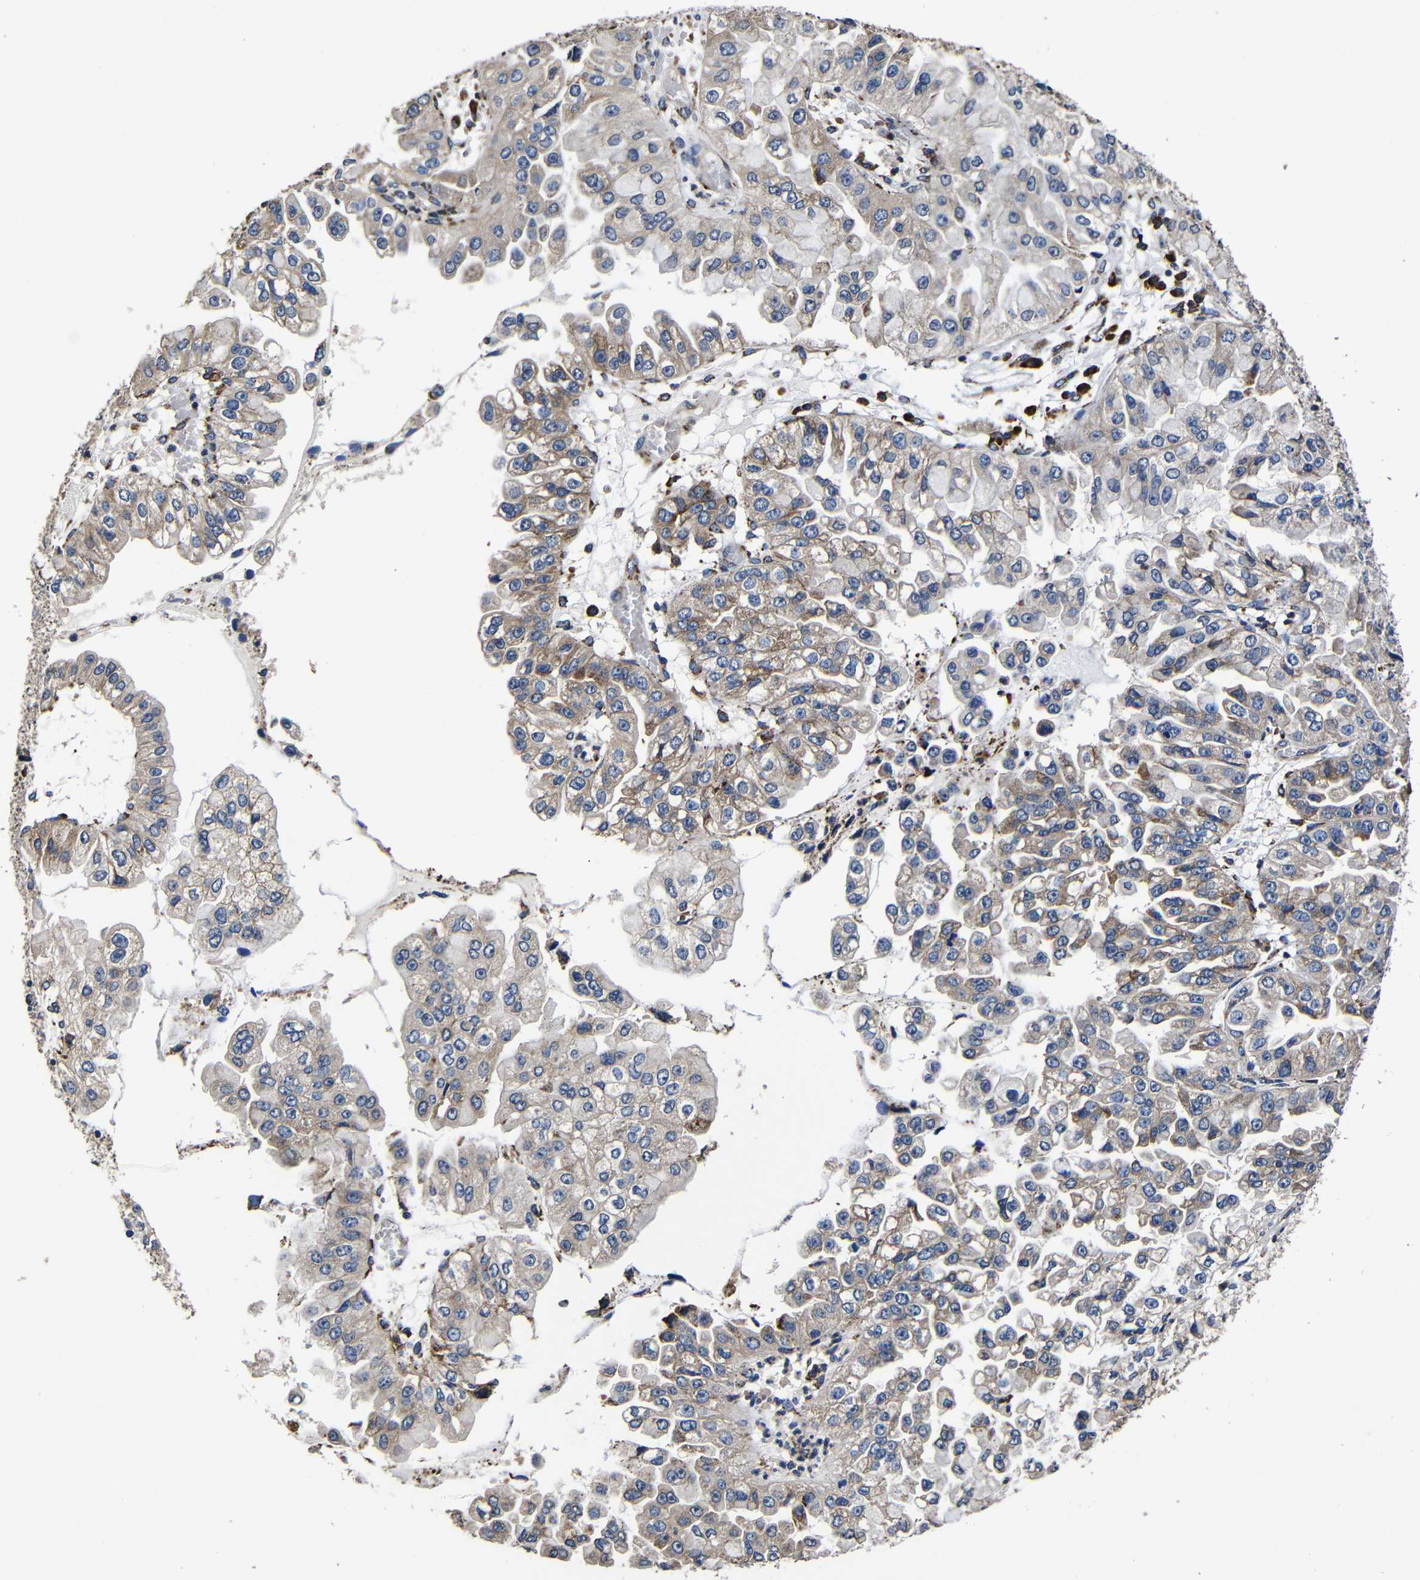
{"staining": {"intensity": "moderate", "quantity": ">75%", "location": "cytoplasmic/membranous"}, "tissue": "liver cancer", "cell_type": "Tumor cells", "image_type": "cancer", "snomed": [{"axis": "morphology", "description": "Cholangiocarcinoma"}, {"axis": "topography", "description": "Liver"}], "caption": "Immunohistochemical staining of human cholangiocarcinoma (liver) demonstrates medium levels of moderate cytoplasmic/membranous protein positivity in approximately >75% of tumor cells.", "gene": "SCN9A", "patient": {"sex": "female", "age": 79}}